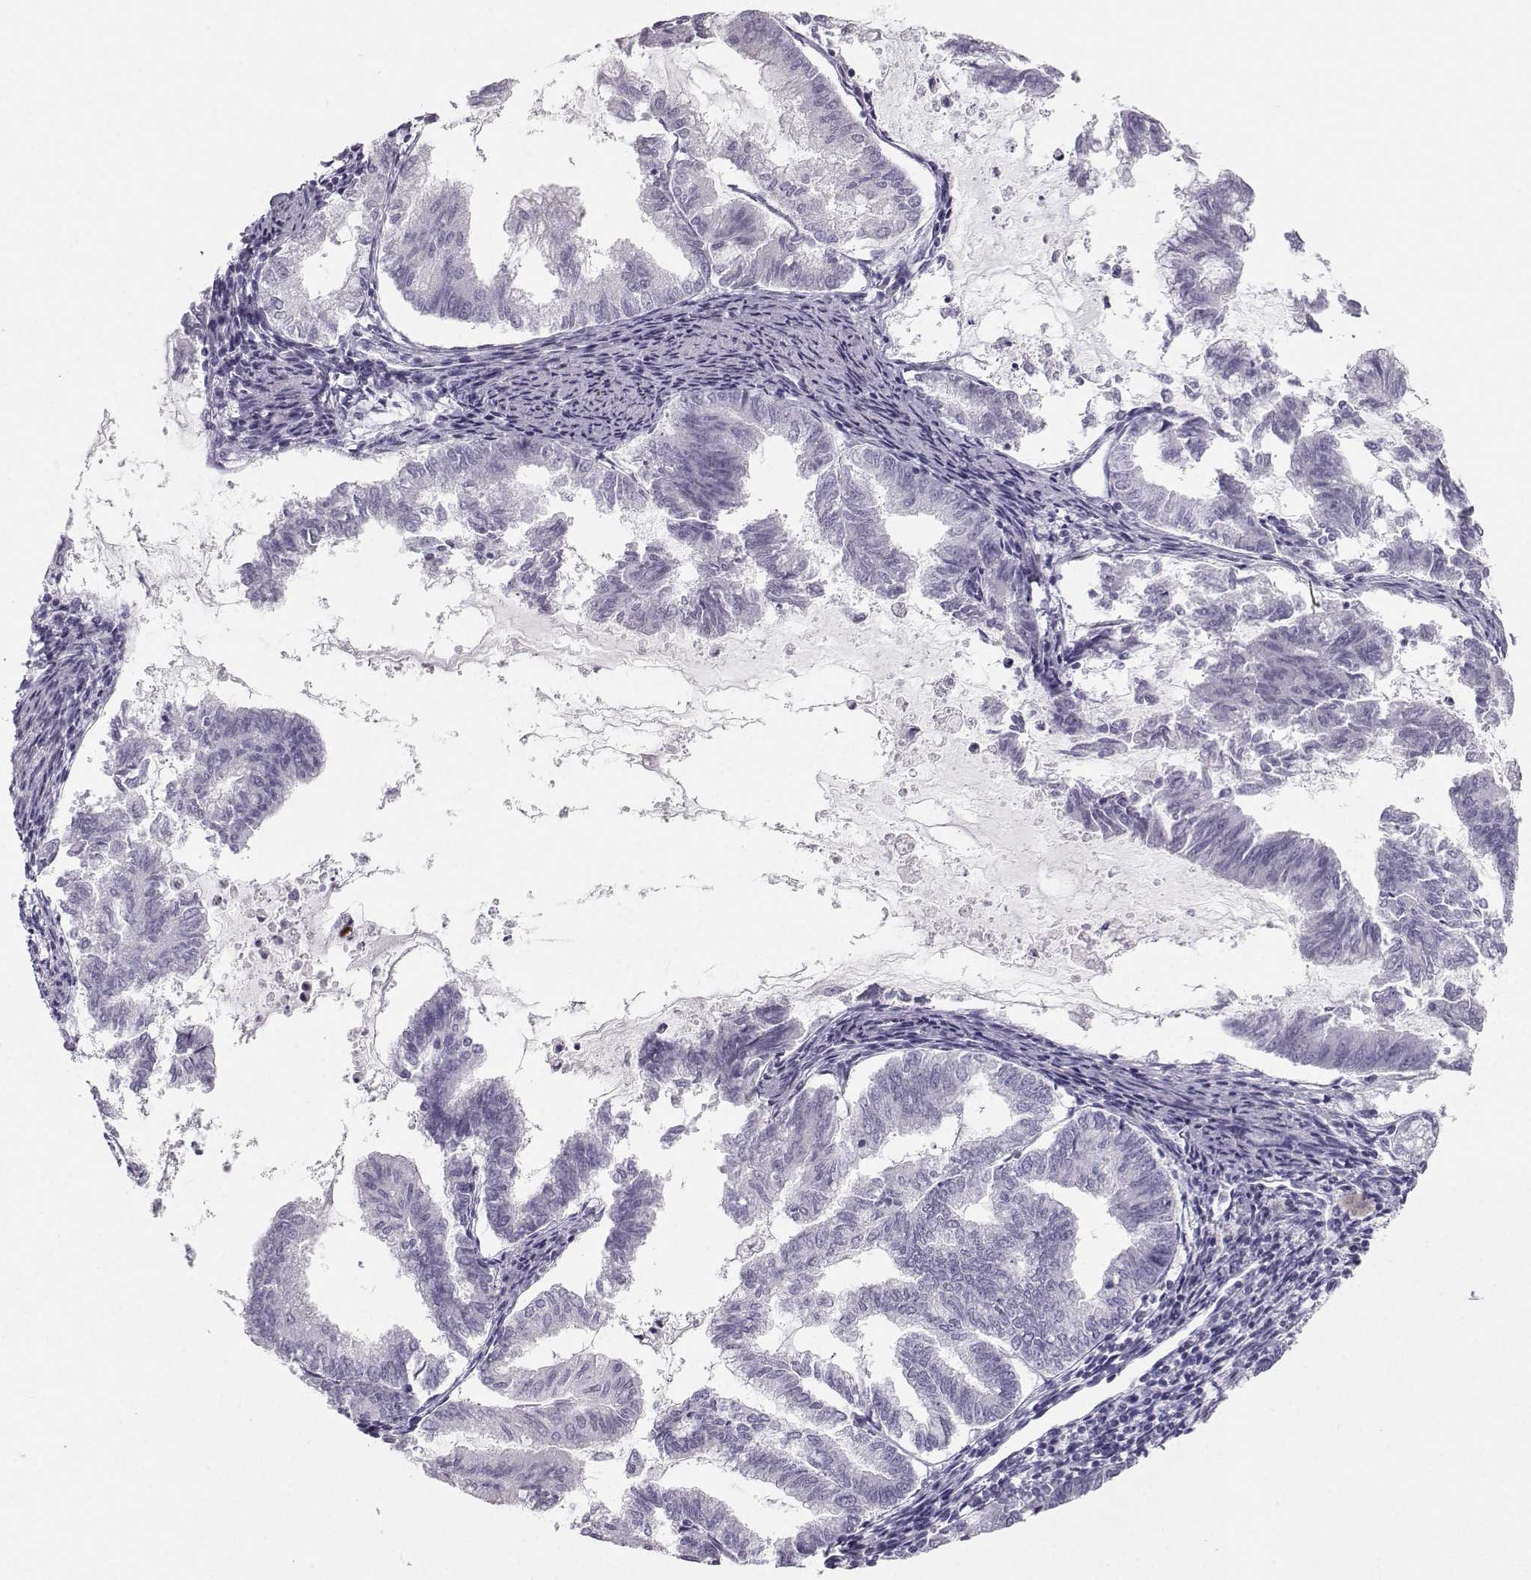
{"staining": {"intensity": "negative", "quantity": "none", "location": "none"}, "tissue": "endometrial cancer", "cell_type": "Tumor cells", "image_type": "cancer", "snomed": [{"axis": "morphology", "description": "Adenocarcinoma, NOS"}, {"axis": "topography", "description": "Endometrium"}], "caption": "There is no significant expression in tumor cells of adenocarcinoma (endometrial). (DAB immunohistochemistry with hematoxylin counter stain).", "gene": "CASR", "patient": {"sex": "female", "age": 79}}